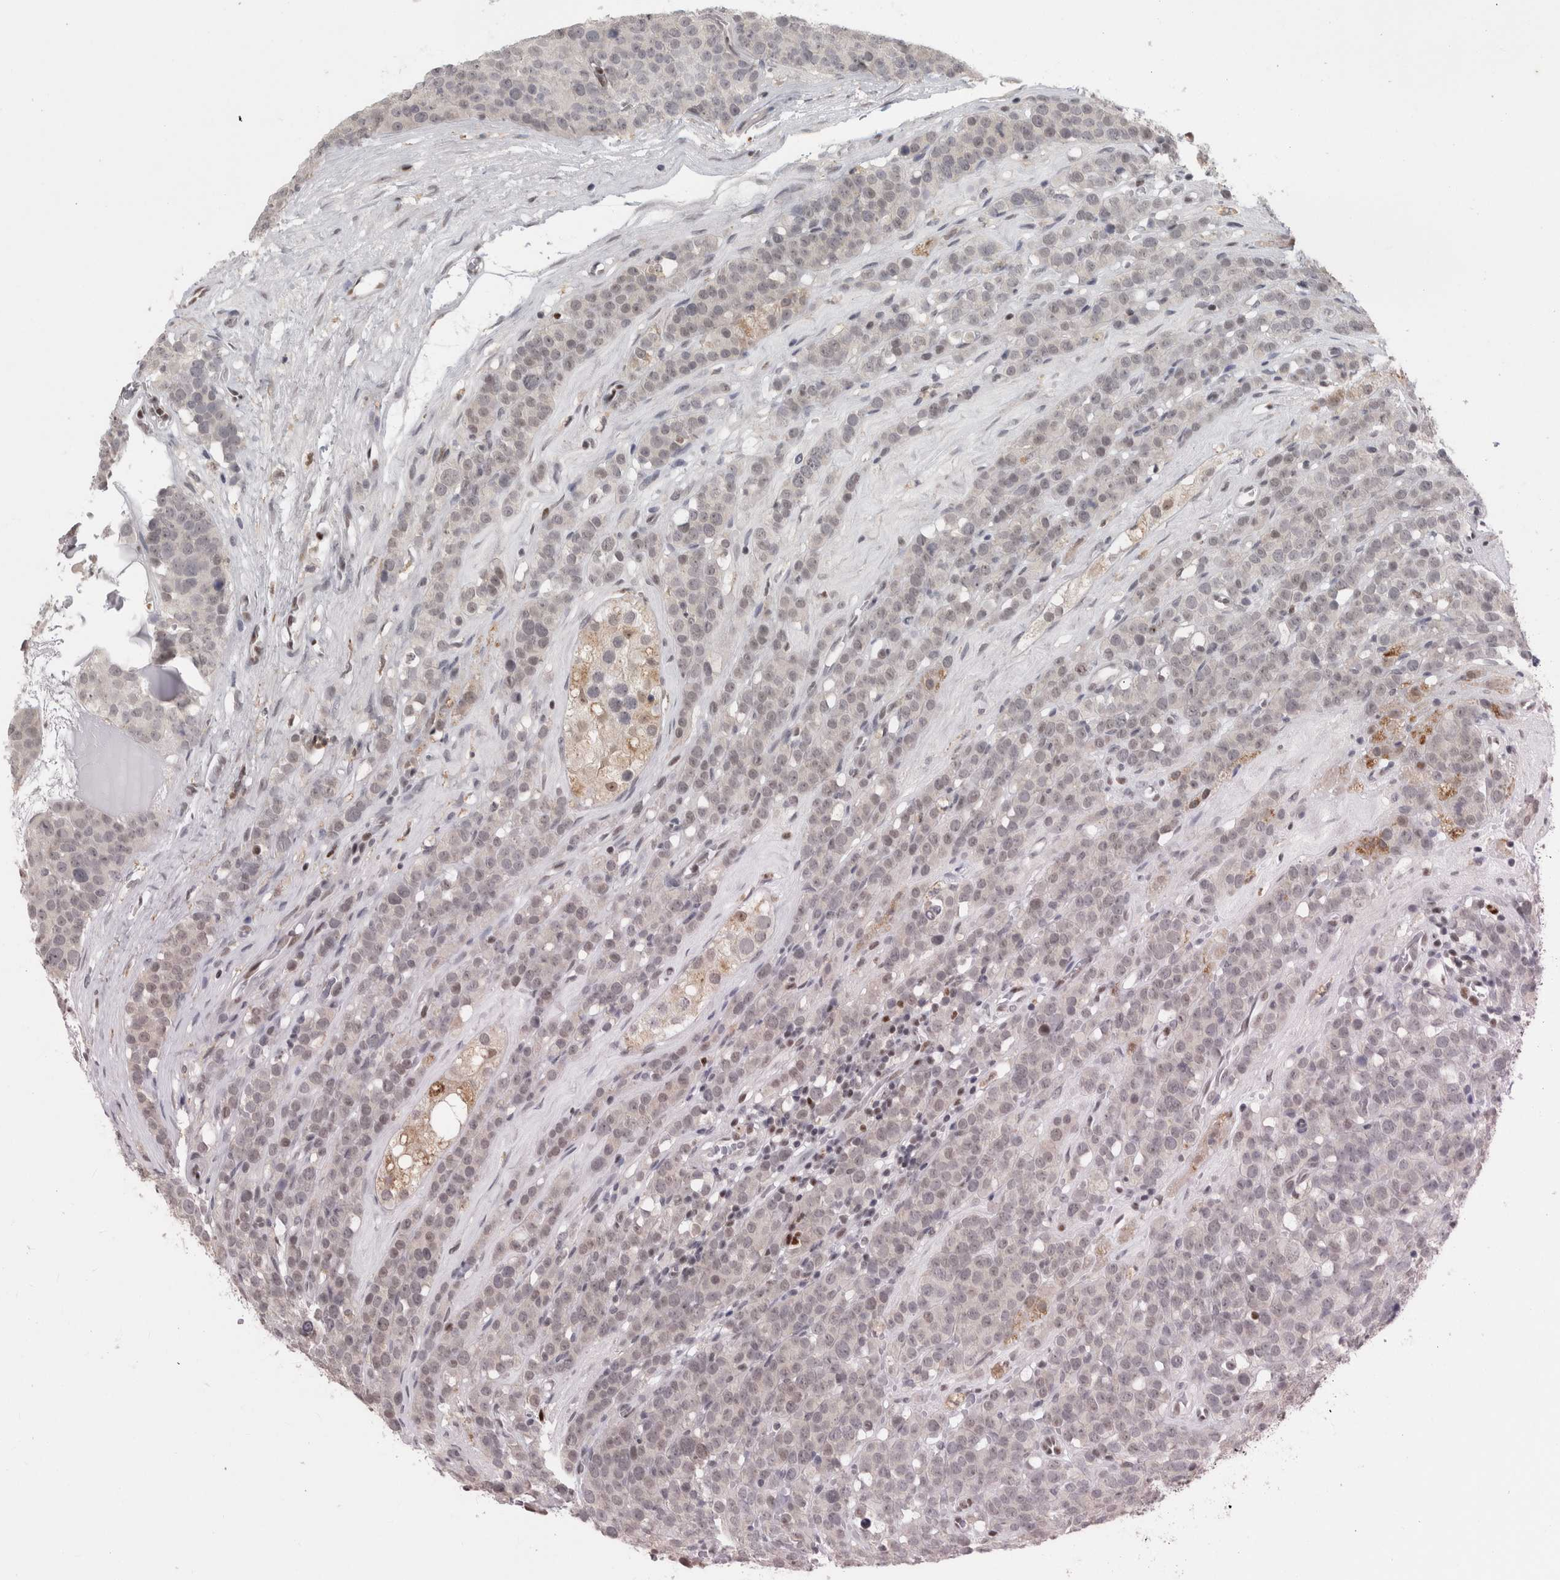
{"staining": {"intensity": "negative", "quantity": "none", "location": "none"}, "tissue": "testis cancer", "cell_type": "Tumor cells", "image_type": "cancer", "snomed": [{"axis": "morphology", "description": "Seminoma, NOS"}, {"axis": "topography", "description": "Testis"}], "caption": "Immunohistochemistry (IHC) photomicrograph of neoplastic tissue: testis cancer stained with DAB (3,3'-diaminobenzidine) demonstrates no significant protein expression in tumor cells.", "gene": "SRARP", "patient": {"sex": "male", "age": 71}}